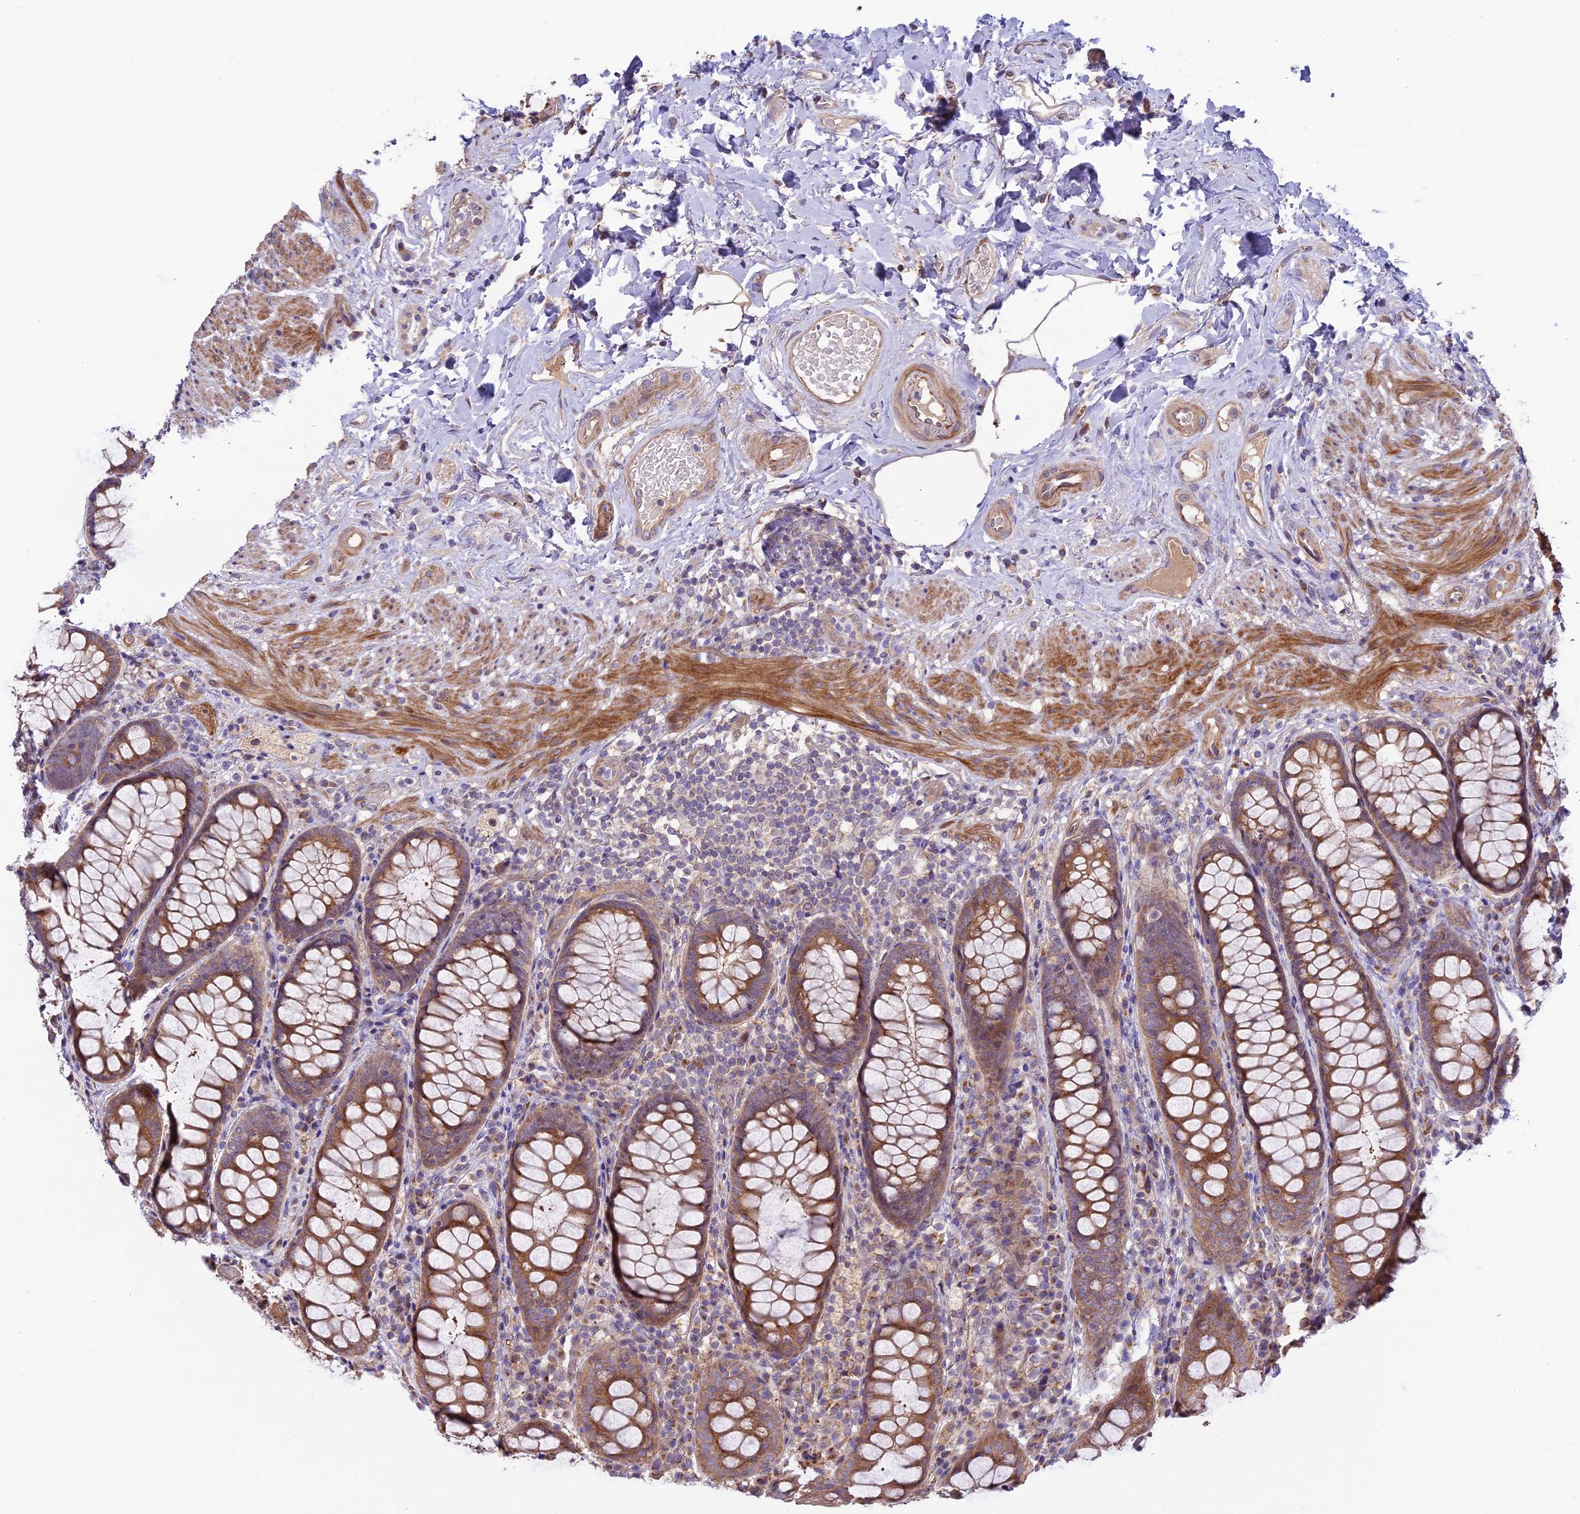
{"staining": {"intensity": "moderate", "quantity": ">75%", "location": "cytoplasmic/membranous"}, "tissue": "rectum", "cell_type": "Glandular cells", "image_type": "normal", "snomed": [{"axis": "morphology", "description": "Normal tissue, NOS"}, {"axis": "topography", "description": "Rectum"}], "caption": "Brown immunohistochemical staining in benign human rectum demonstrates moderate cytoplasmic/membranous positivity in about >75% of glandular cells.", "gene": "COG8", "patient": {"sex": "male", "age": 83}}